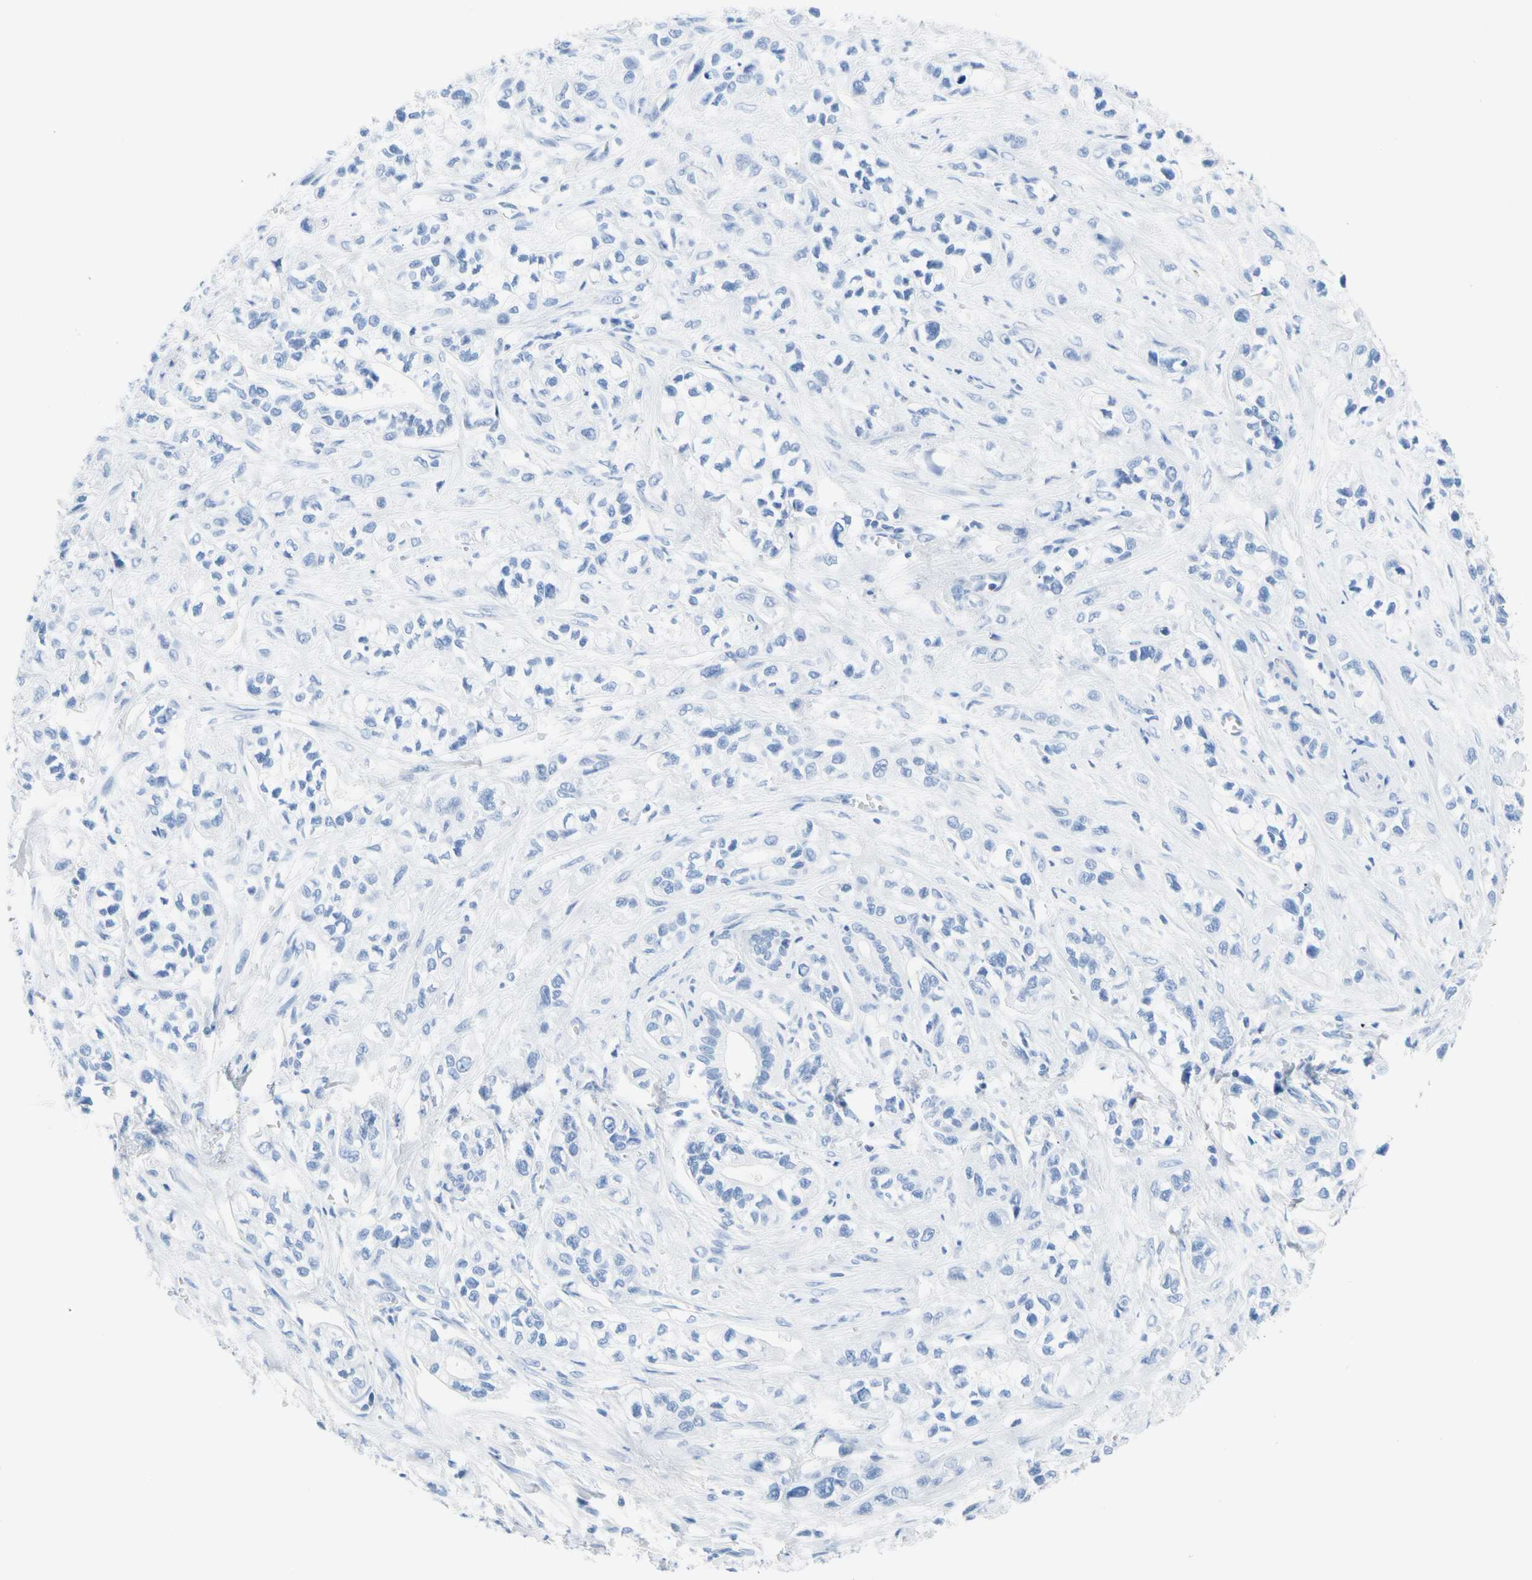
{"staining": {"intensity": "negative", "quantity": "none", "location": "none"}, "tissue": "pancreatic cancer", "cell_type": "Tumor cells", "image_type": "cancer", "snomed": [{"axis": "morphology", "description": "Adenocarcinoma, NOS"}, {"axis": "topography", "description": "Pancreas"}], "caption": "IHC image of adenocarcinoma (pancreatic) stained for a protein (brown), which shows no staining in tumor cells.", "gene": "CEL", "patient": {"sex": "male", "age": 74}}